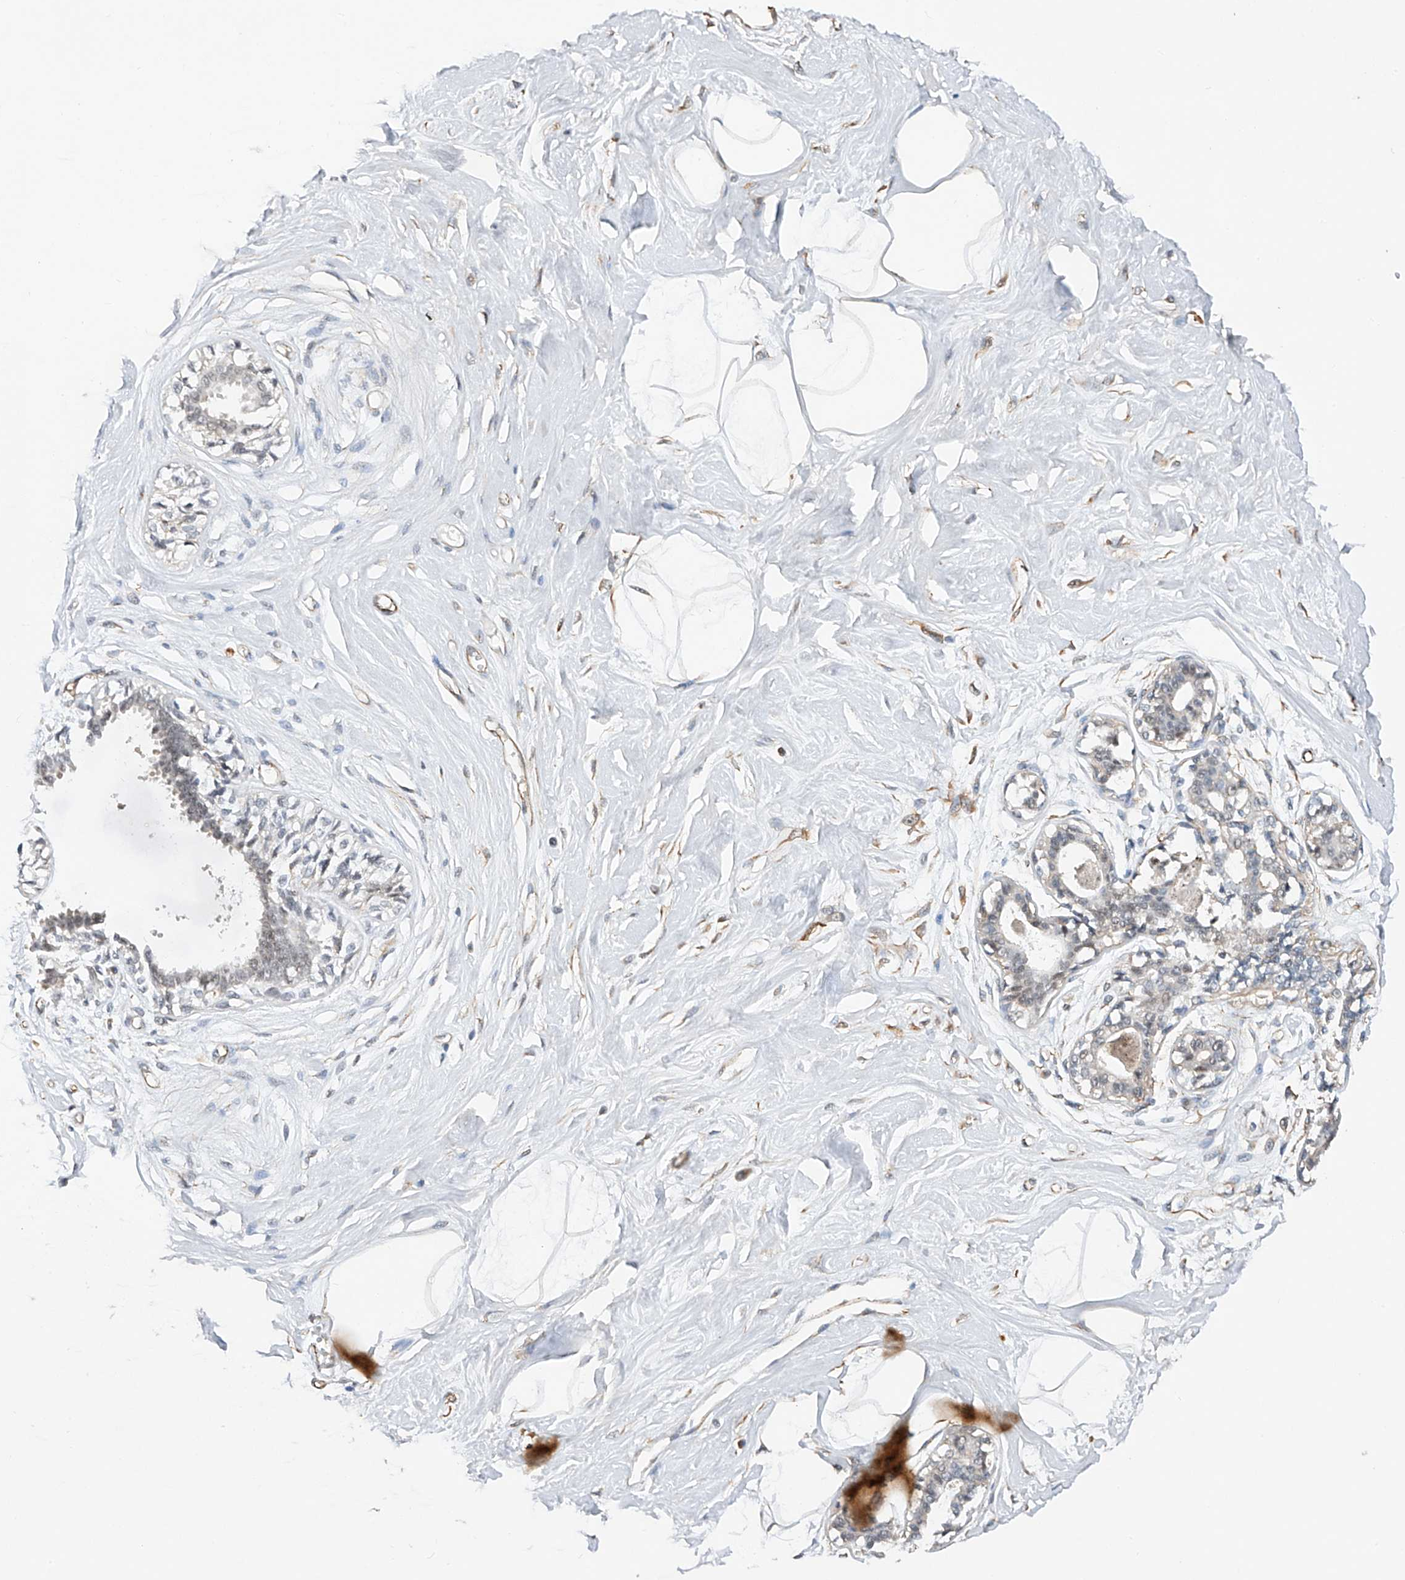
{"staining": {"intensity": "negative", "quantity": "none", "location": "none"}, "tissue": "breast", "cell_type": "Adipocytes", "image_type": "normal", "snomed": [{"axis": "morphology", "description": "Normal tissue, NOS"}, {"axis": "topography", "description": "Breast"}], "caption": "High power microscopy image of an immunohistochemistry micrograph of benign breast, revealing no significant expression in adipocytes.", "gene": "AMD1", "patient": {"sex": "female", "age": 45}}